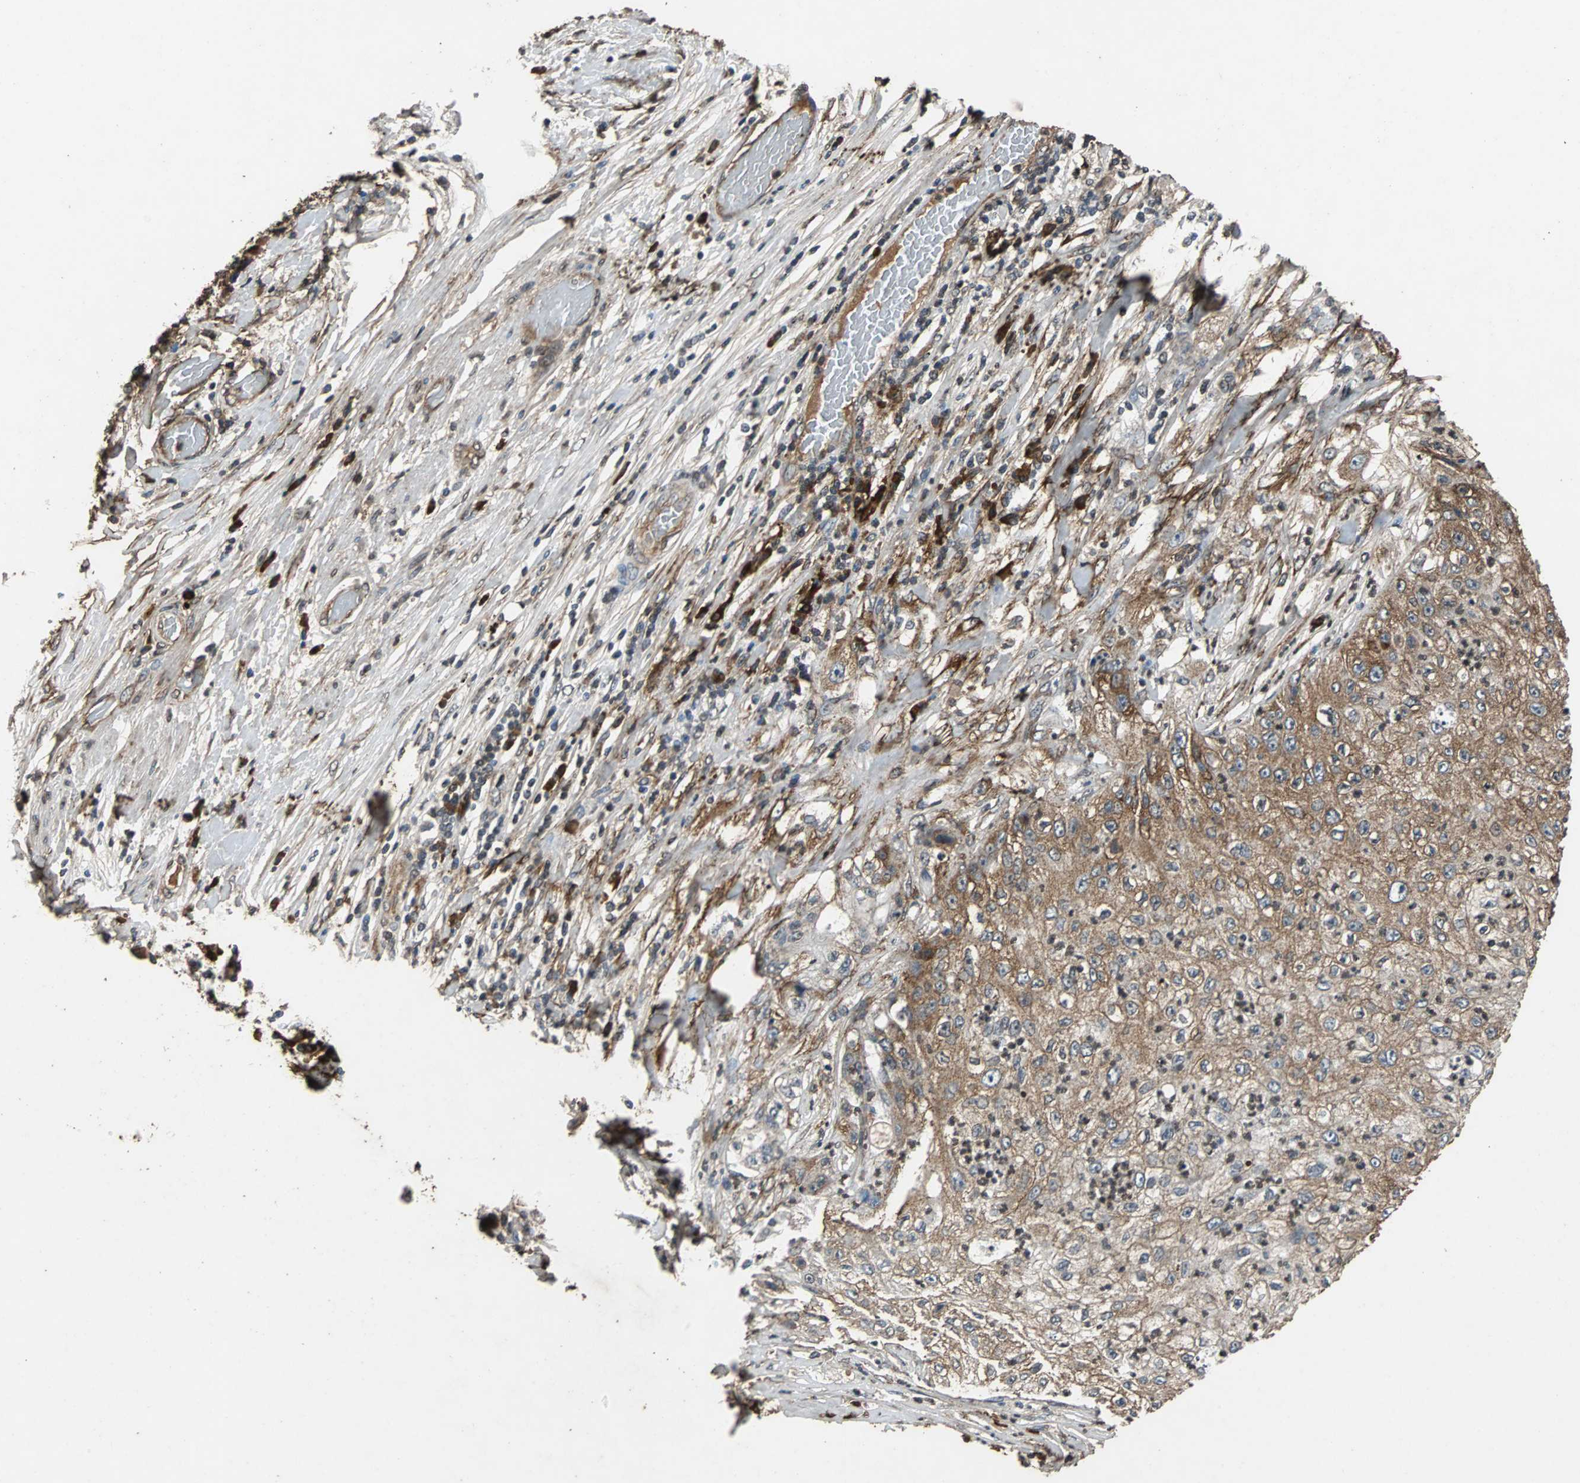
{"staining": {"intensity": "moderate", "quantity": ">75%", "location": "cytoplasmic/membranous"}, "tissue": "lung cancer", "cell_type": "Tumor cells", "image_type": "cancer", "snomed": [{"axis": "morphology", "description": "Inflammation, NOS"}, {"axis": "morphology", "description": "Squamous cell carcinoma, NOS"}, {"axis": "topography", "description": "Lymph node"}, {"axis": "topography", "description": "Soft tissue"}, {"axis": "topography", "description": "Lung"}], "caption": "Human squamous cell carcinoma (lung) stained for a protein (brown) exhibits moderate cytoplasmic/membranous positive expression in approximately >75% of tumor cells.", "gene": "NAA10", "patient": {"sex": "male", "age": 66}}